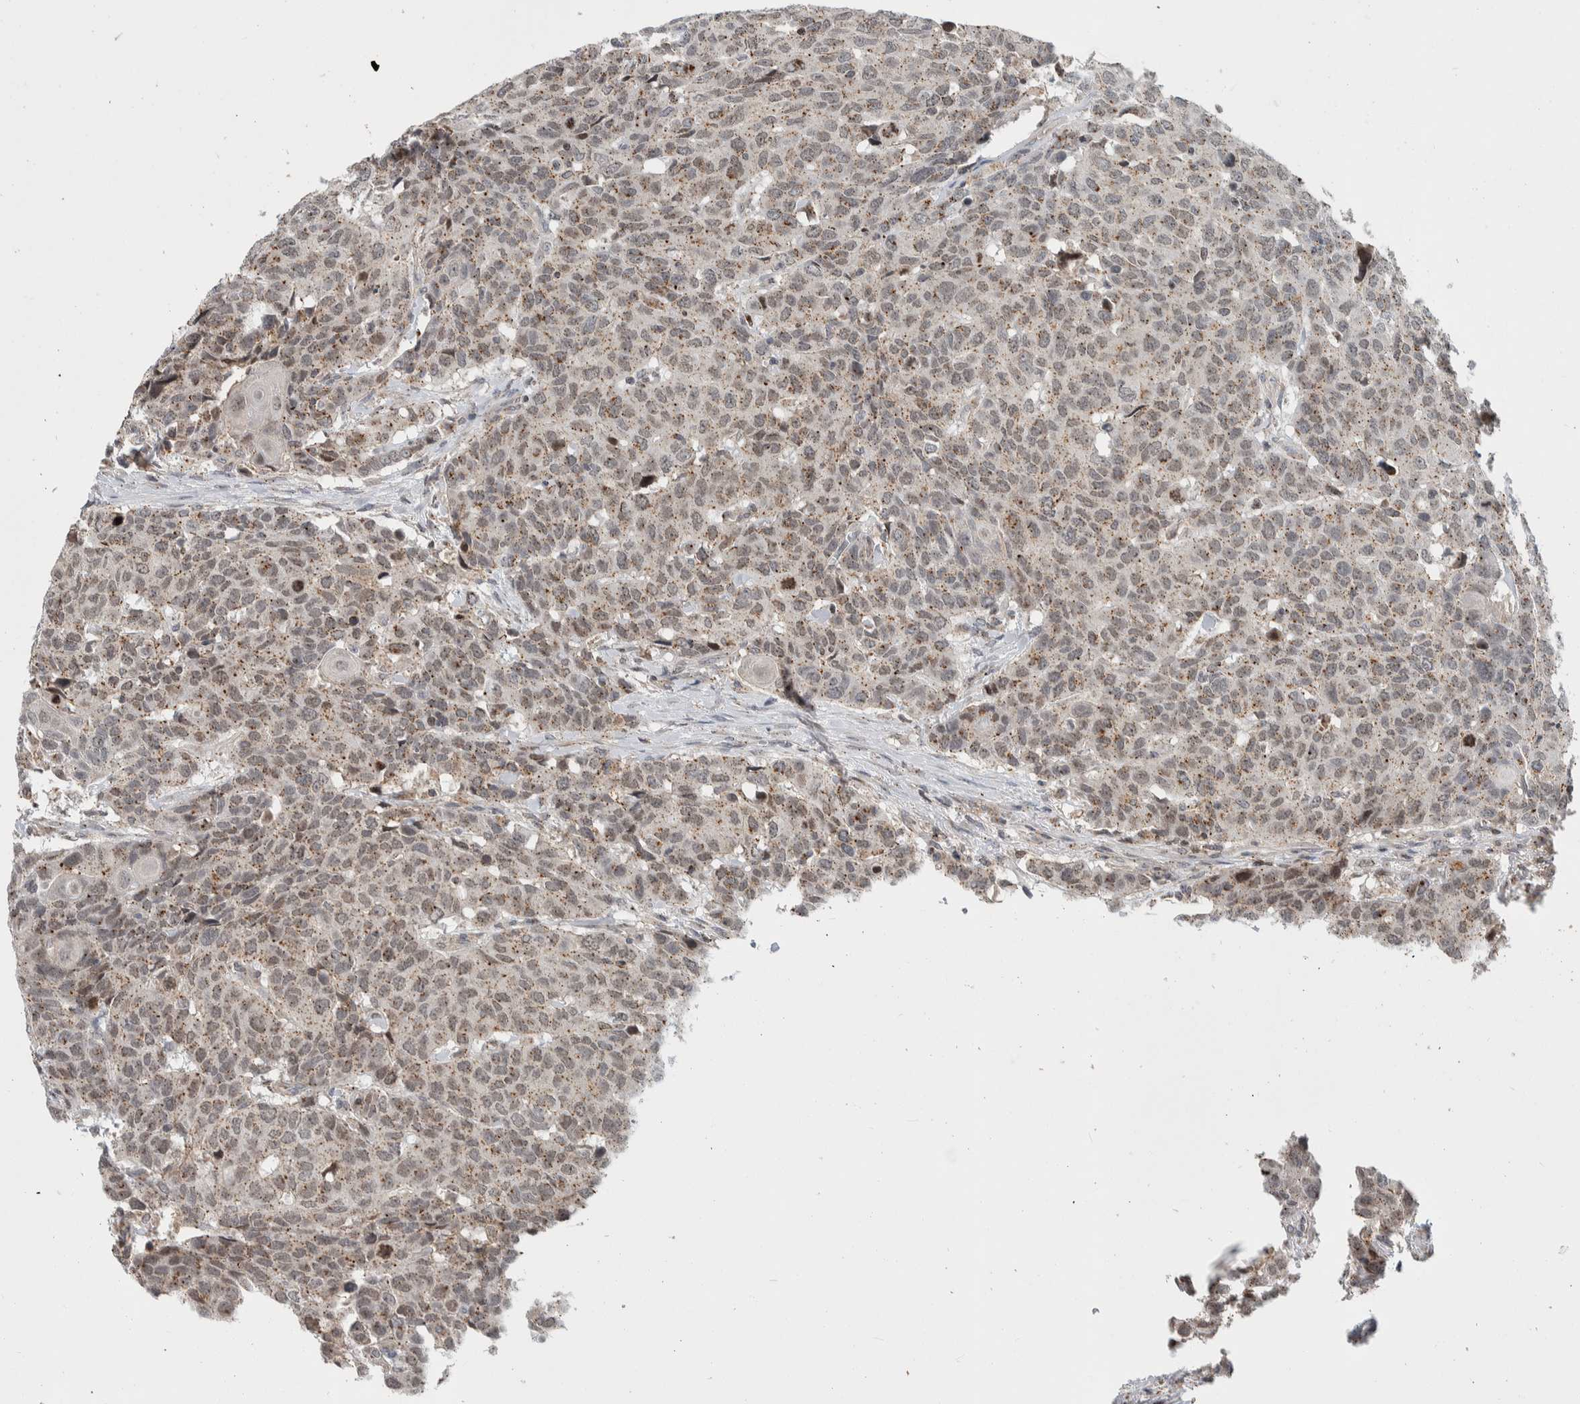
{"staining": {"intensity": "weak", "quantity": ">75%", "location": "cytoplasmic/membranous,nuclear"}, "tissue": "head and neck cancer", "cell_type": "Tumor cells", "image_type": "cancer", "snomed": [{"axis": "morphology", "description": "Squamous cell carcinoma, NOS"}, {"axis": "topography", "description": "Head-Neck"}], "caption": "IHC (DAB (3,3'-diaminobenzidine)) staining of head and neck cancer demonstrates weak cytoplasmic/membranous and nuclear protein positivity in approximately >75% of tumor cells.", "gene": "MSL1", "patient": {"sex": "male", "age": 66}}